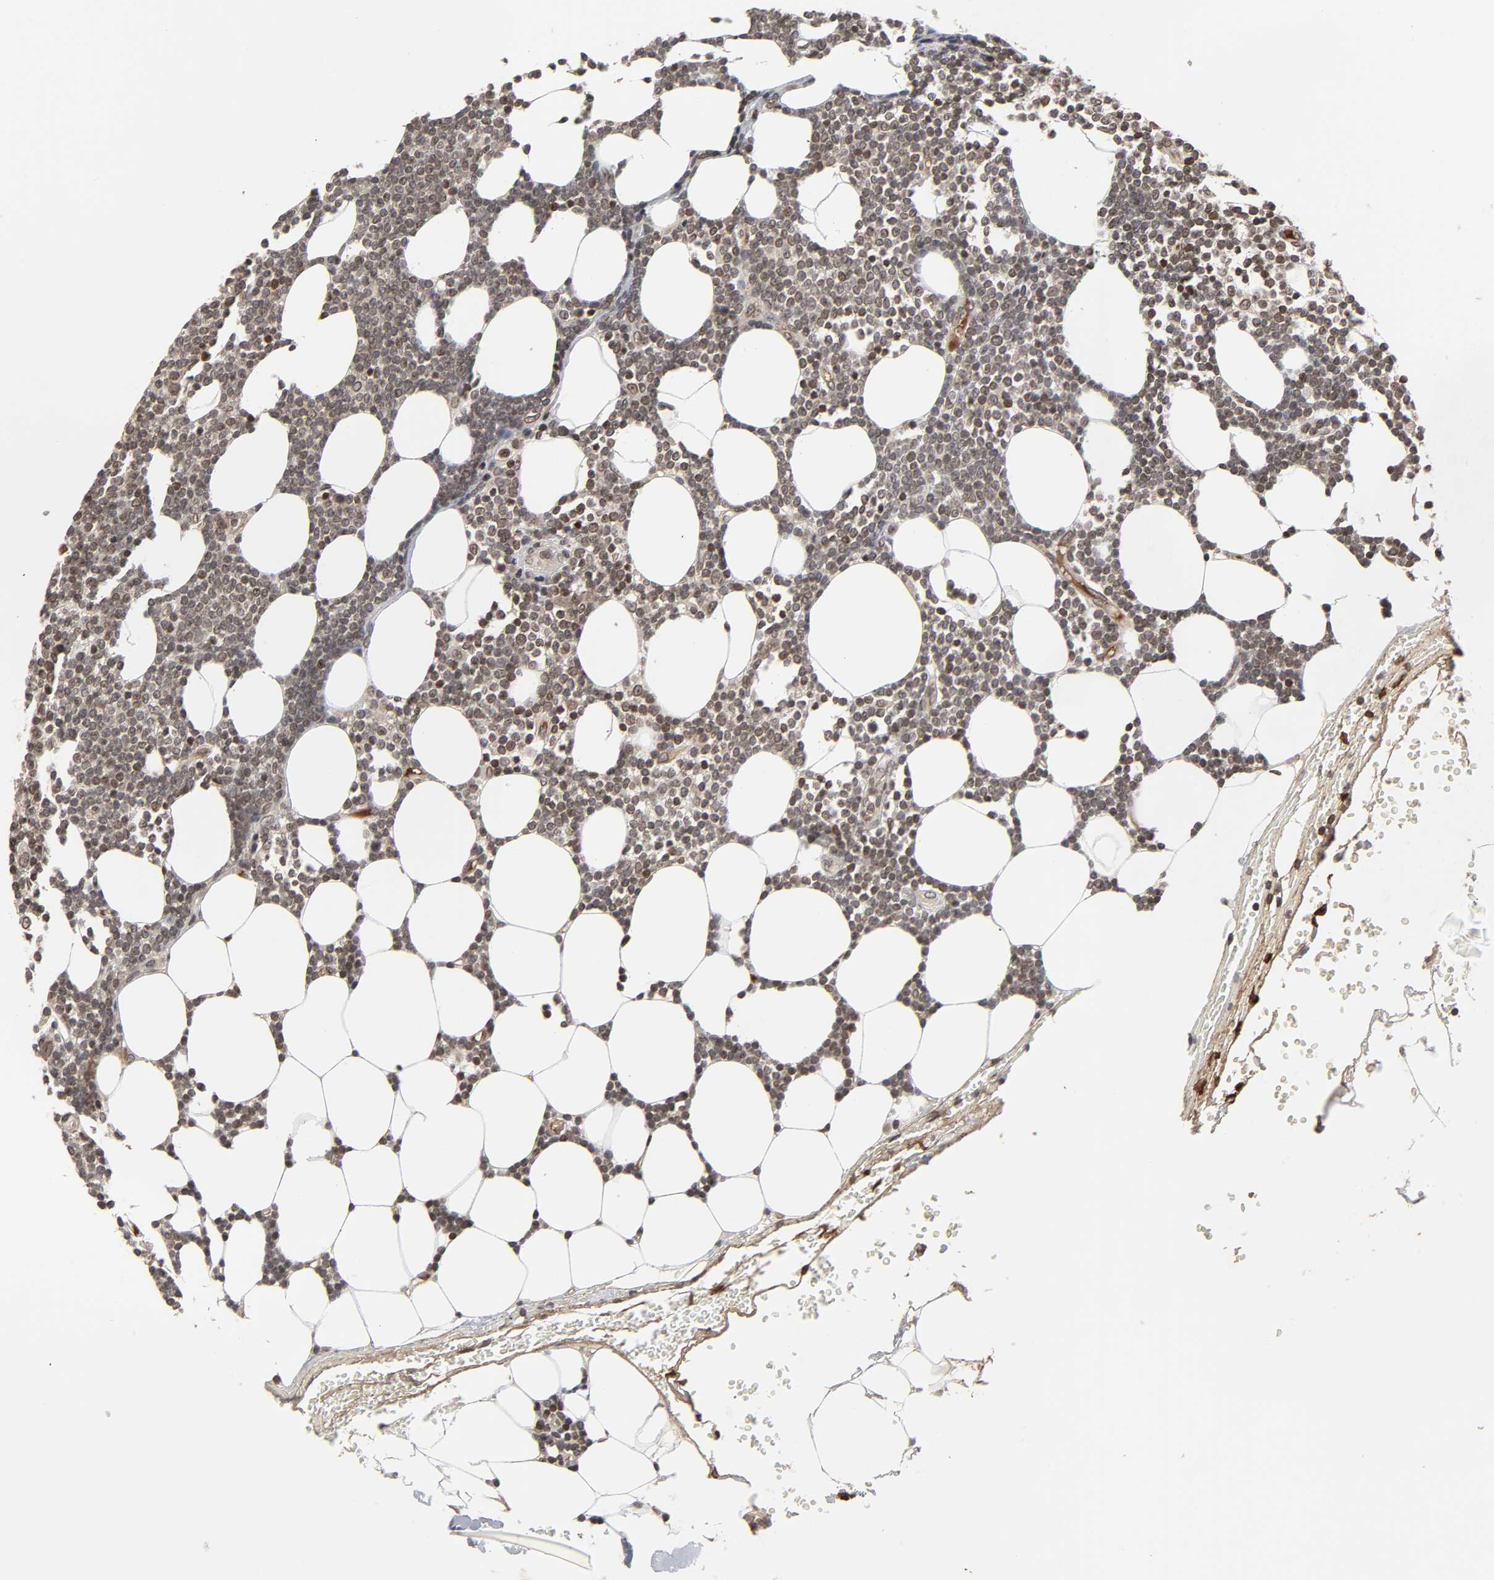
{"staining": {"intensity": "moderate", "quantity": ">75%", "location": "nuclear"}, "tissue": "lymphoma", "cell_type": "Tumor cells", "image_type": "cancer", "snomed": [{"axis": "morphology", "description": "Malignant lymphoma, non-Hodgkin's type, Low grade"}, {"axis": "topography", "description": "Soft tissue"}], "caption": "High-magnification brightfield microscopy of lymphoma stained with DAB (3,3'-diaminobenzidine) (brown) and counterstained with hematoxylin (blue). tumor cells exhibit moderate nuclear positivity is identified in approximately>75% of cells. Ihc stains the protein of interest in brown and the nuclei are stained blue.", "gene": "CPN2", "patient": {"sex": "male", "age": 92}}